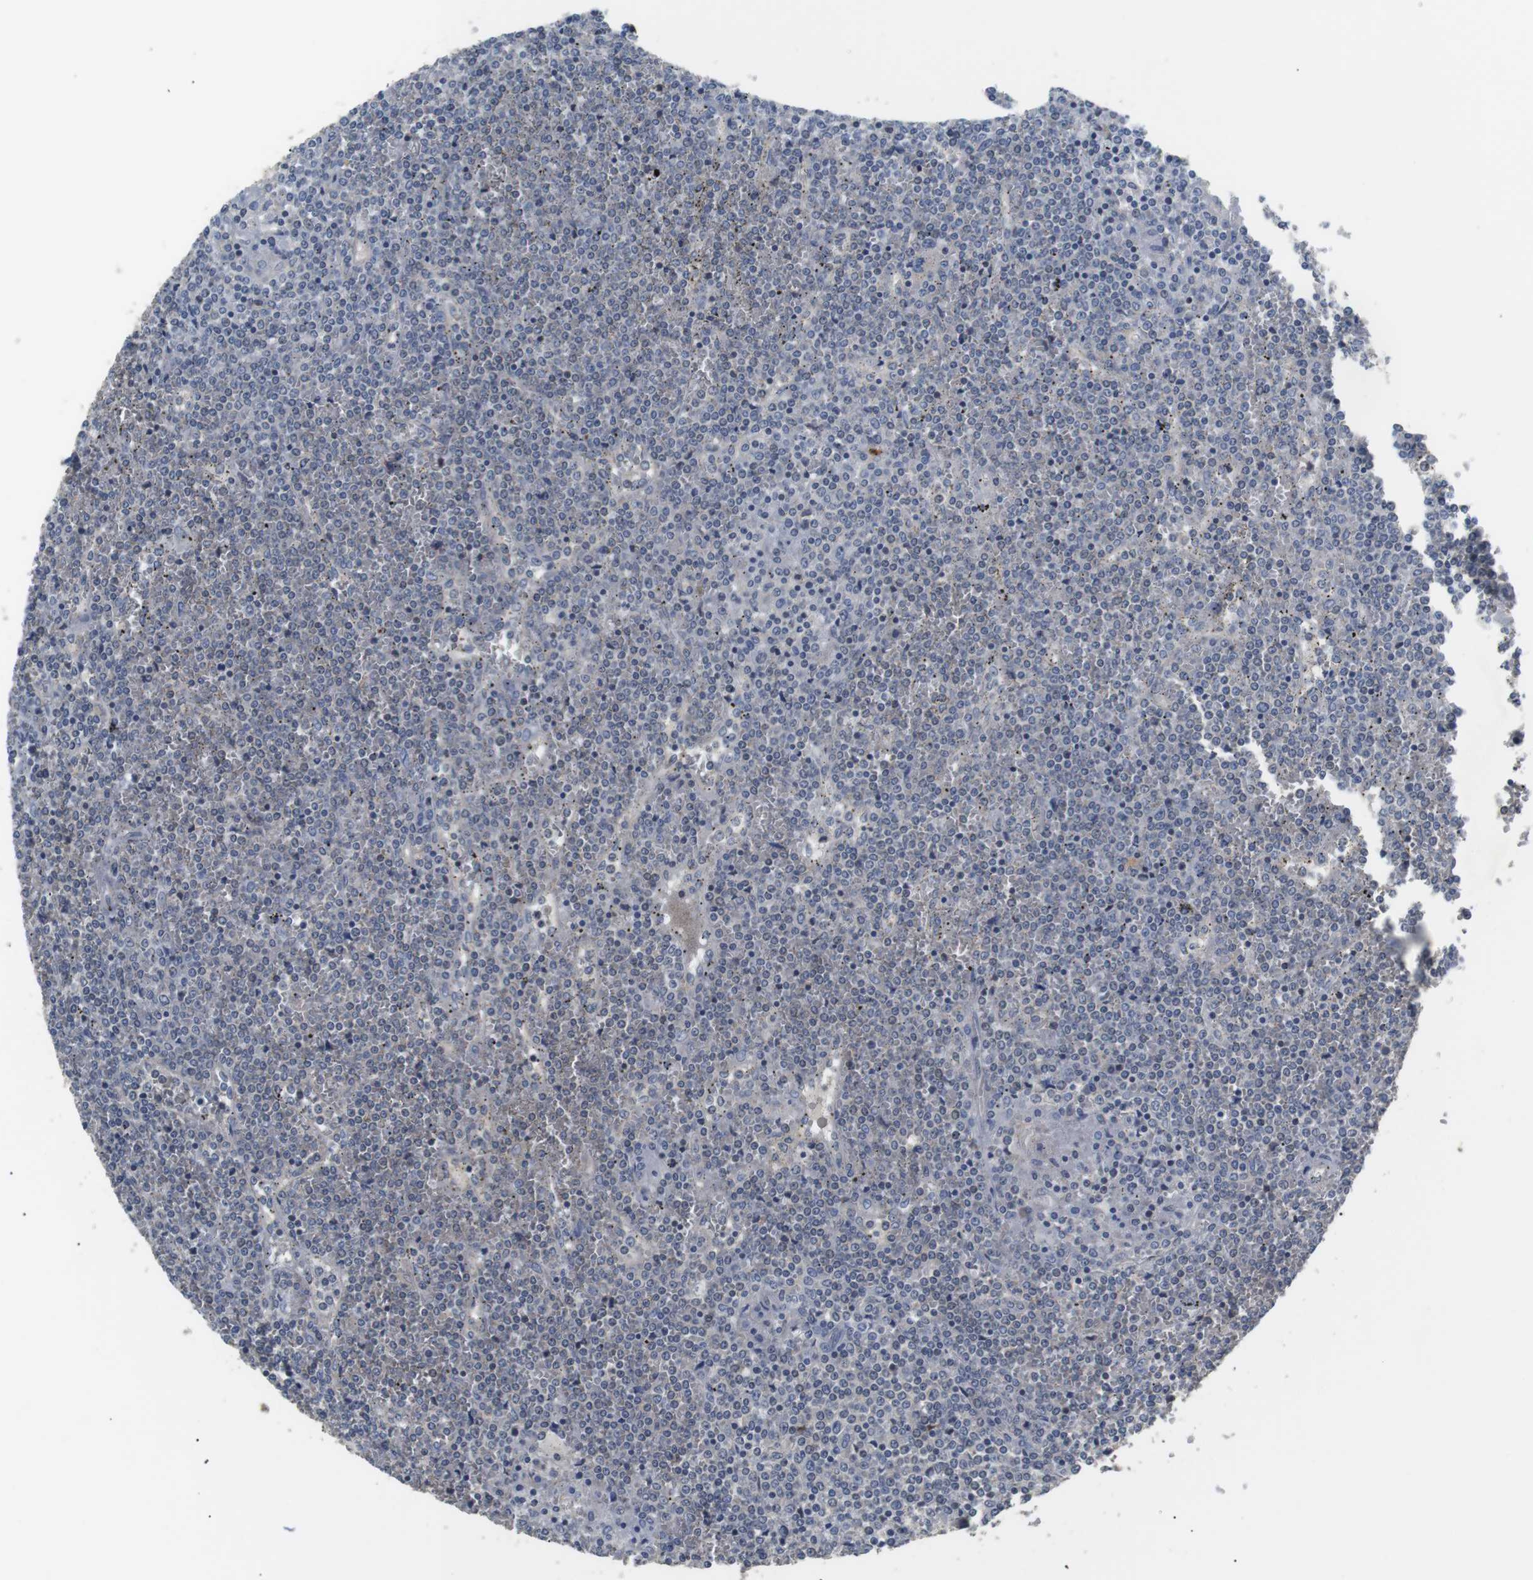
{"staining": {"intensity": "negative", "quantity": "none", "location": "none"}, "tissue": "lymphoma", "cell_type": "Tumor cells", "image_type": "cancer", "snomed": [{"axis": "morphology", "description": "Malignant lymphoma, non-Hodgkin's type, Low grade"}, {"axis": "topography", "description": "Spleen"}], "caption": "This micrograph is of lymphoma stained with immunohistochemistry to label a protein in brown with the nuclei are counter-stained blue. There is no staining in tumor cells. The staining was performed using DAB (3,3'-diaminobenzidine) to visualize the protein expression in brown, while the nuclei were stained in blue with hematoxylin (Magnification: 20x).", "gene": "ADGRL3", "patient": {"sex": "female", "age": 19}}